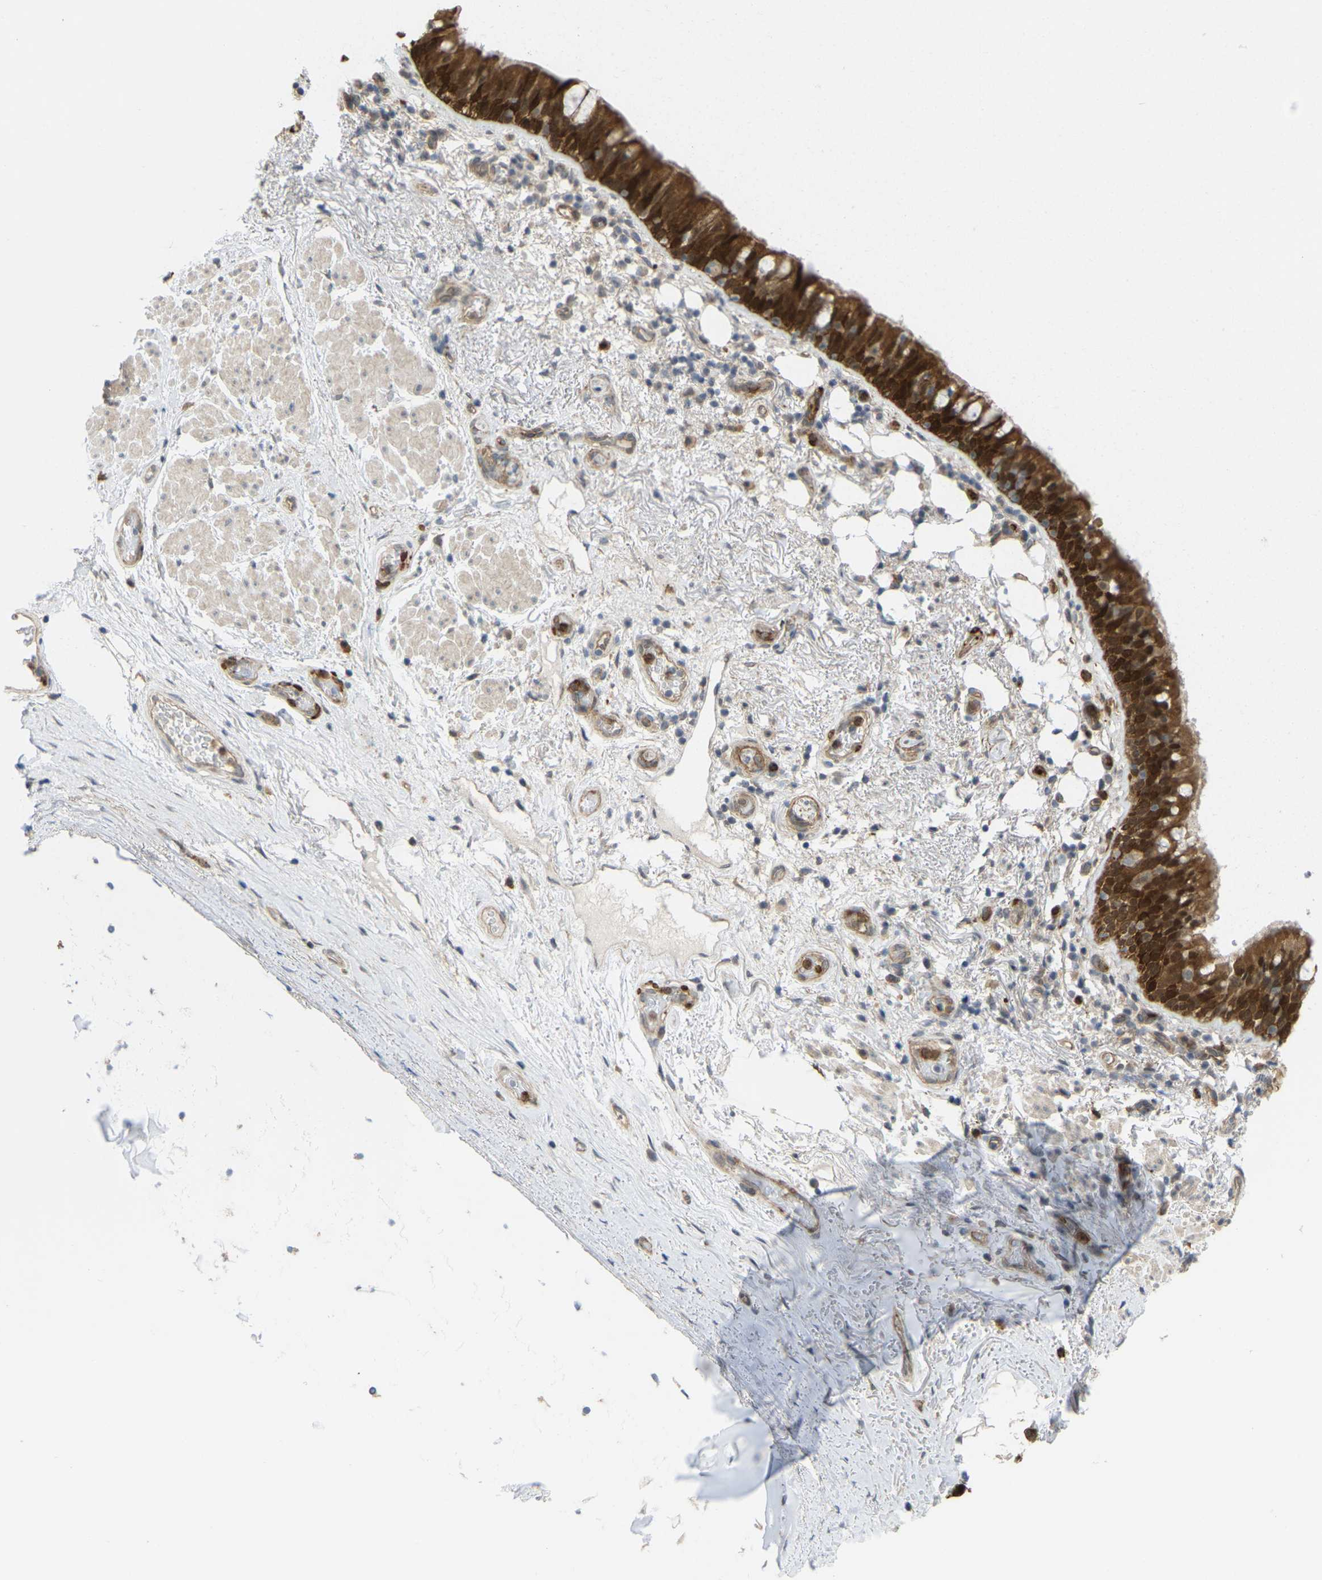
{"staining": {"intensity": "strong", "quantity": ">75%", "location": "cytoplasmic/membranous,nuclear"}, "tissue": "bronchus", "cell_type": "Respiratory epithelial cells", "image_type": "normal", "snomed": [{"axis": "morphology", "description": "Normal tissue, NOS"}, {"axis": "morphology", "description": "Inflammation, NOS"}, {"axis": "topography", "description": "Cartilage tissue"}, {"axis": "topography", "description": "Bronchus"}], "caption": "About >75% of respiratory epithelial cells in normal bronchus exhibit strong cytoplasmic/membranous,nuclear protein expression as visualized by brown immunohistochemical staining.", "gene": "SERPINB5", "patient": {"sex": "male", "age": 77}}